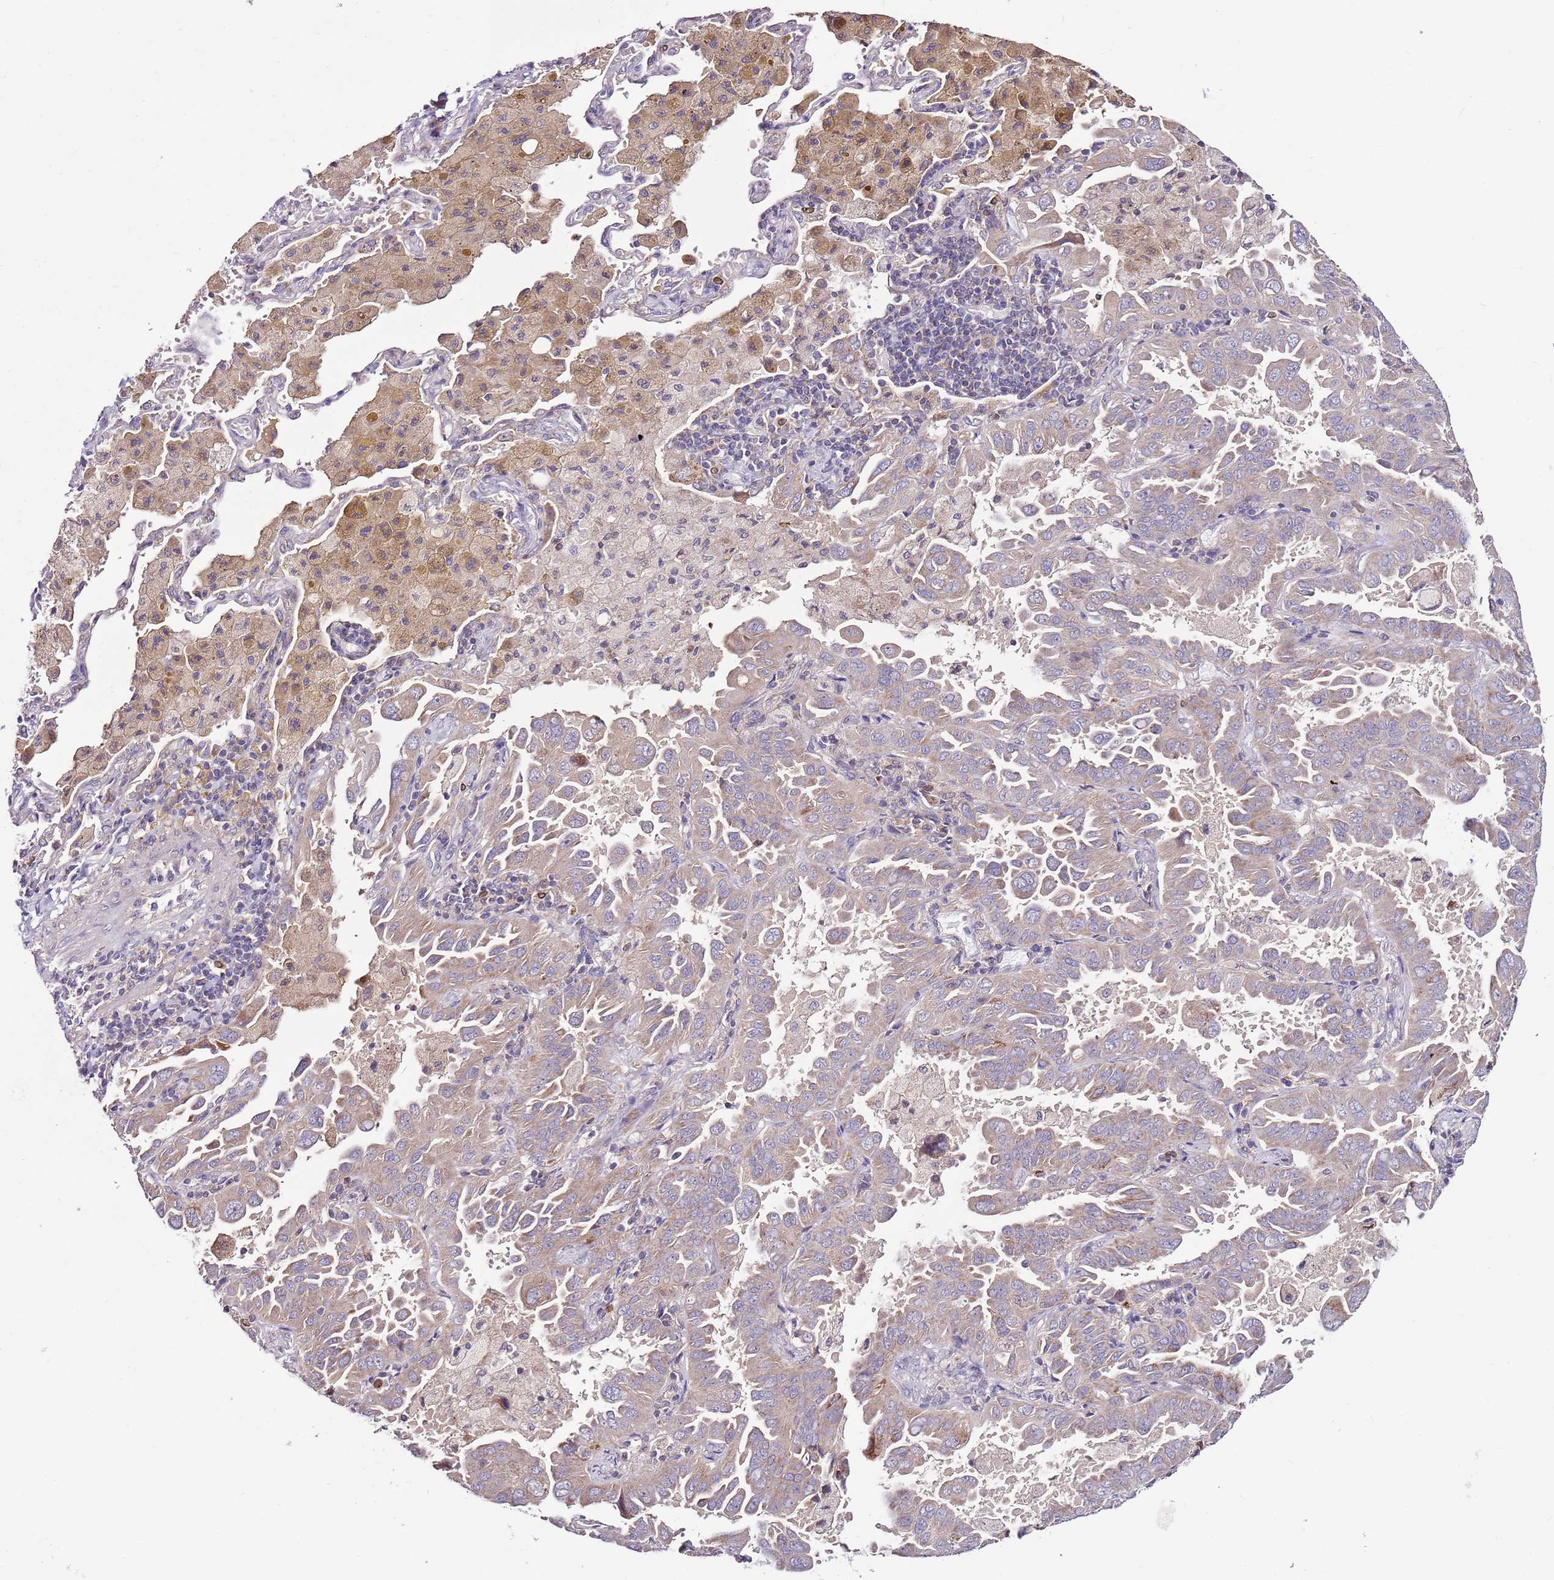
{"staining": {"intensity": "weak", "quantity": "<25%", "location": "cytoplasmic/membranous"}, "tissue": "lung cancer", "cell_type": "Tumor cells", "image_type": "cancer", "snomed": [{"axis": "morphology", "description": "Adenocarcinoma, NOS"}, {"axis": "topography", "description": "Lung"}], "caption": "An immunohistochemistry (IHC) micrograph of lung cancer (adenocarcinoma) is shown. There is no staining in tumor cells of lung cancer (adenocarcinoma).", "gene": "SMG1", "patient": {"sex": "male", "age": 64}}